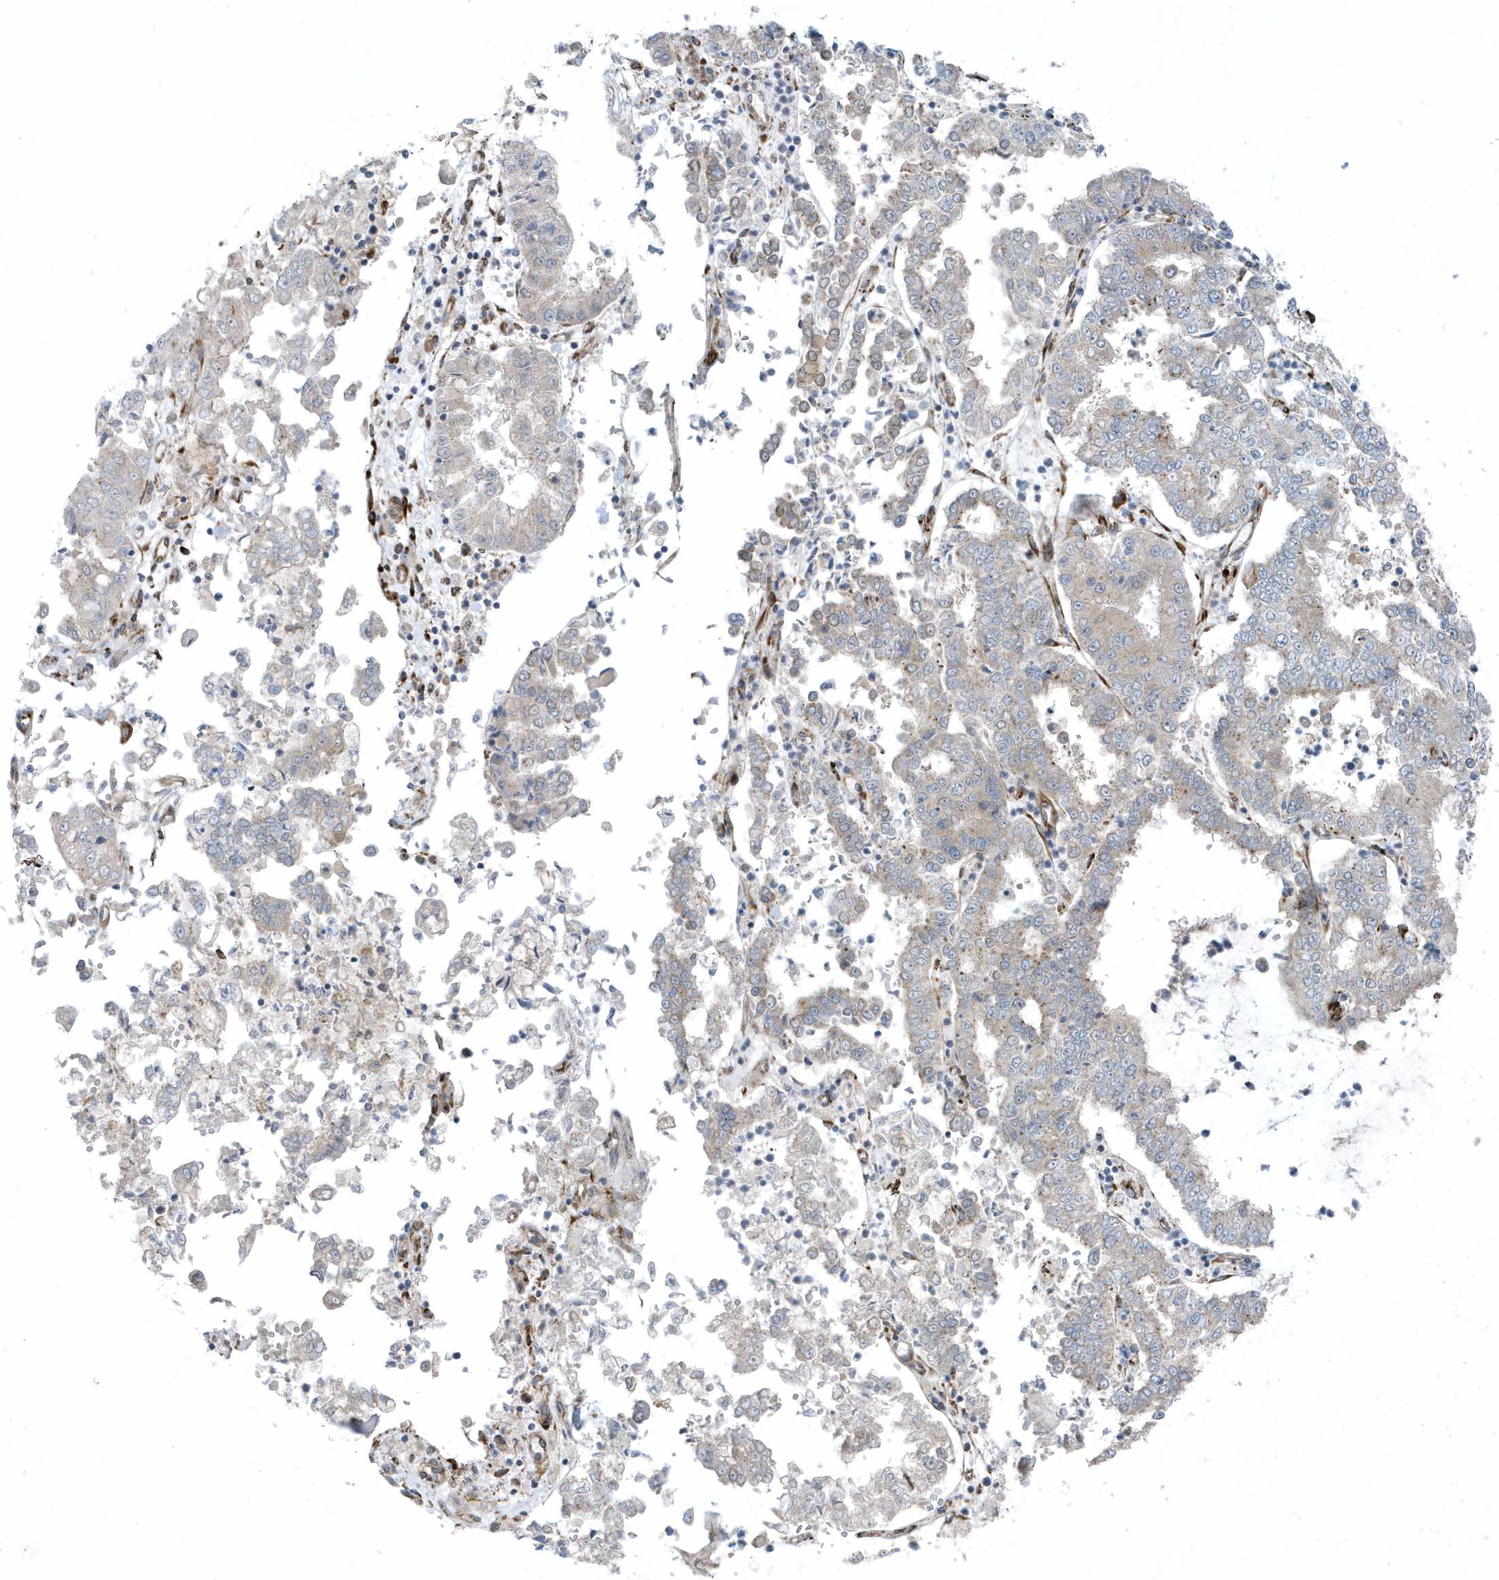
{"staining": {"intensity": "weak", "quantity": "<25%", "location": "cytoplasmic/membranous"}, "tissue": "stomach cancer", "cell_type": "Tumor cells", "image_type": "cancer", "snomed": [{"axis": "morphology", "description": "Adenocarcinoma, NOS"}, {"axis": "topography", "description": "Stomach"}], "caption": "This micrograph is of stomach cancer stained with IHC to label a protein in brown with the nuclei are counter-stained blue. There is no positivity in tumor cells.", "gene": "FAM98A", "patient": {"sex": "male", "age": 76}}